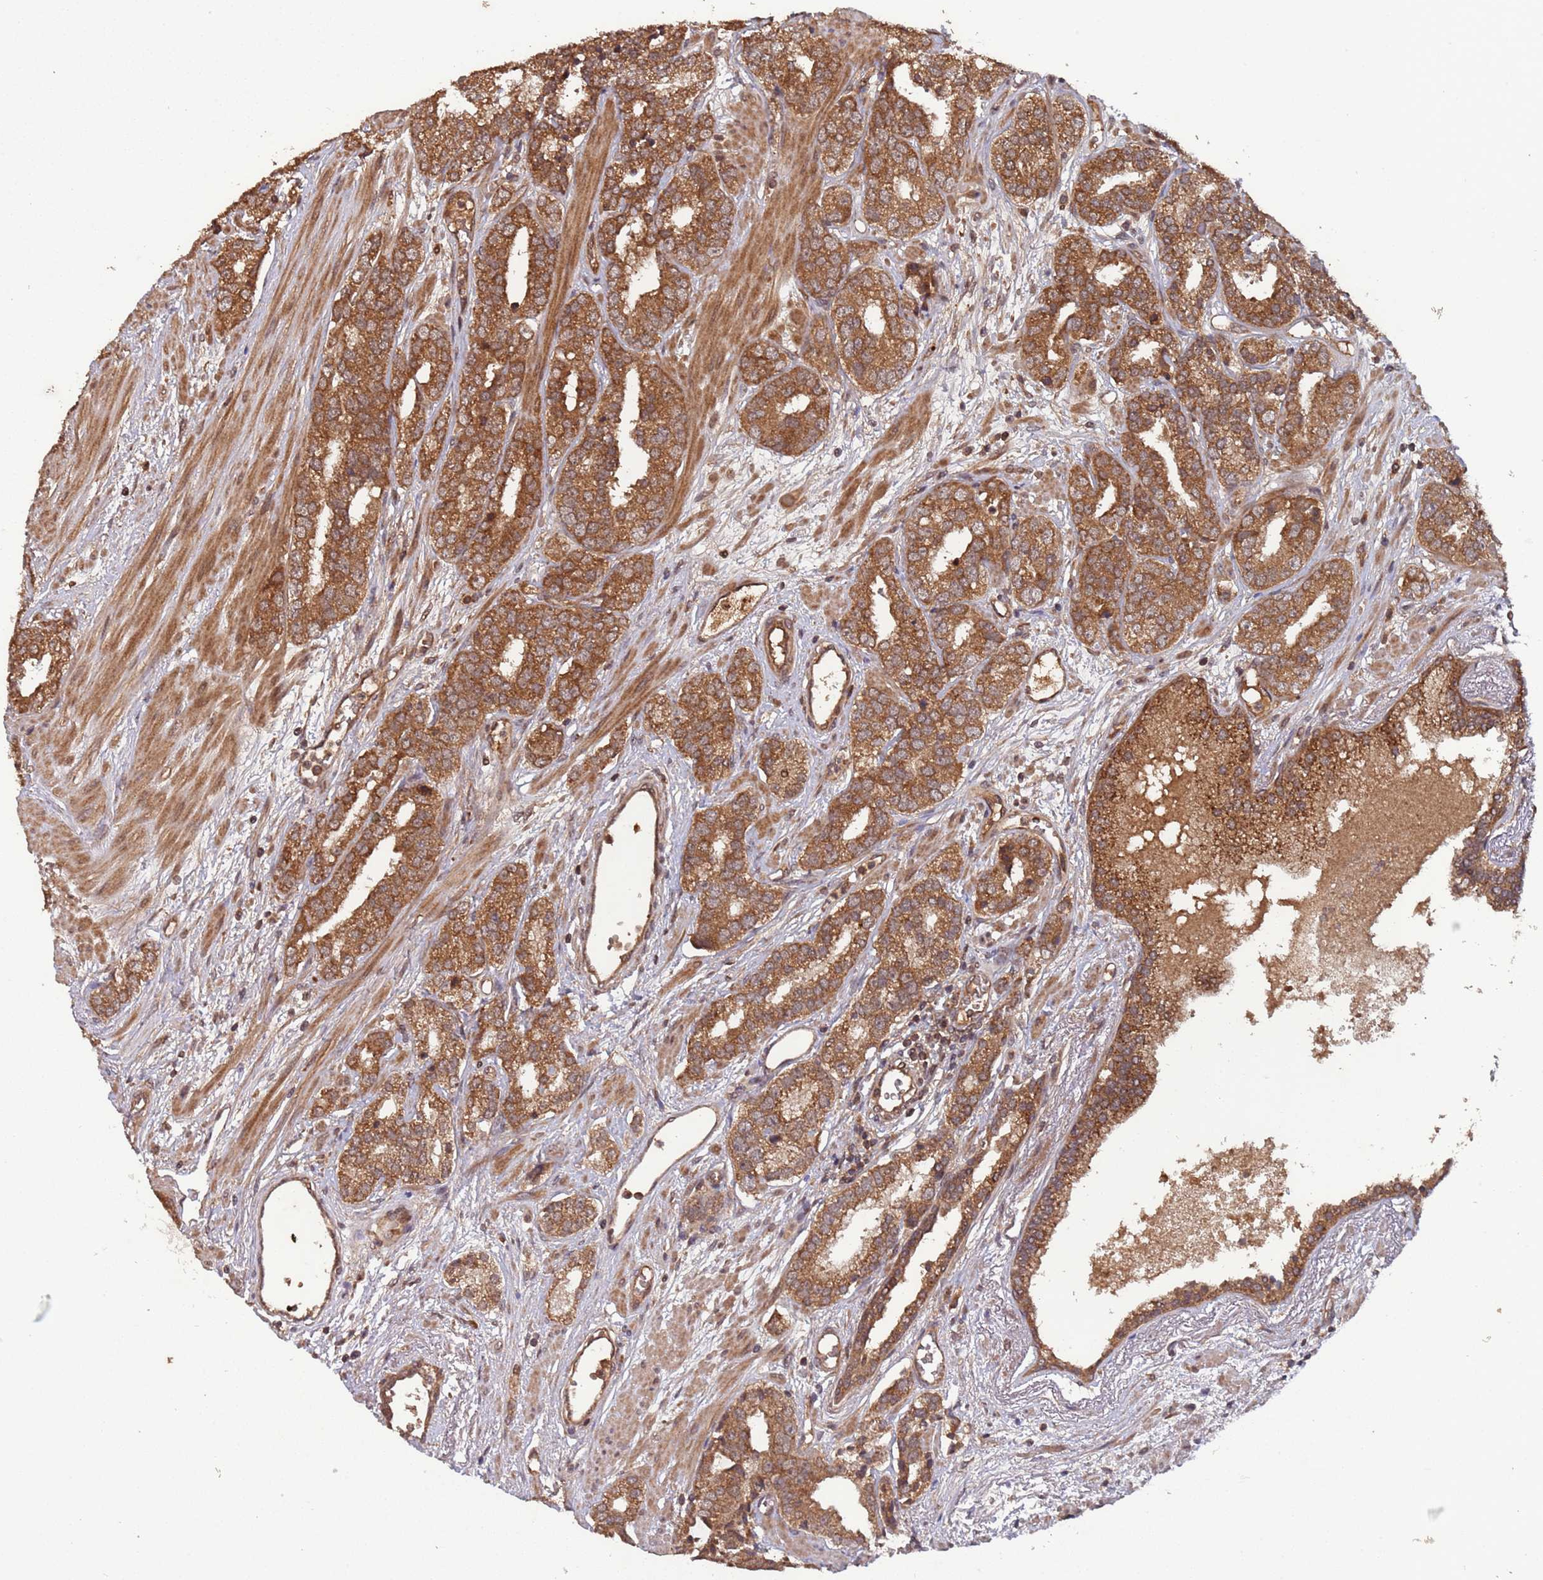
{"staining": {"intensity": "strong", "quantity": ">75%", "location": "cytoplasmic/membranous"}, "tissue": "prostate cancer", "cell_type": "Tumor cells", "image_type": "cancer", "snomed": [{"axis": "morphology", "description": "Adenocarcinoma, High grade"}, {"axis": "topography", "description": "Prostate"}], "caption": "Approximately >75% of tumor cells in human adenocarcinoma (high-grade) (prostate) reveal strong cytoplasmic/membranous protein staining as visualized by brown immunohistochemical staining.", "gene": "ERI1", "patient": {"sex": "male", "age": 71}}